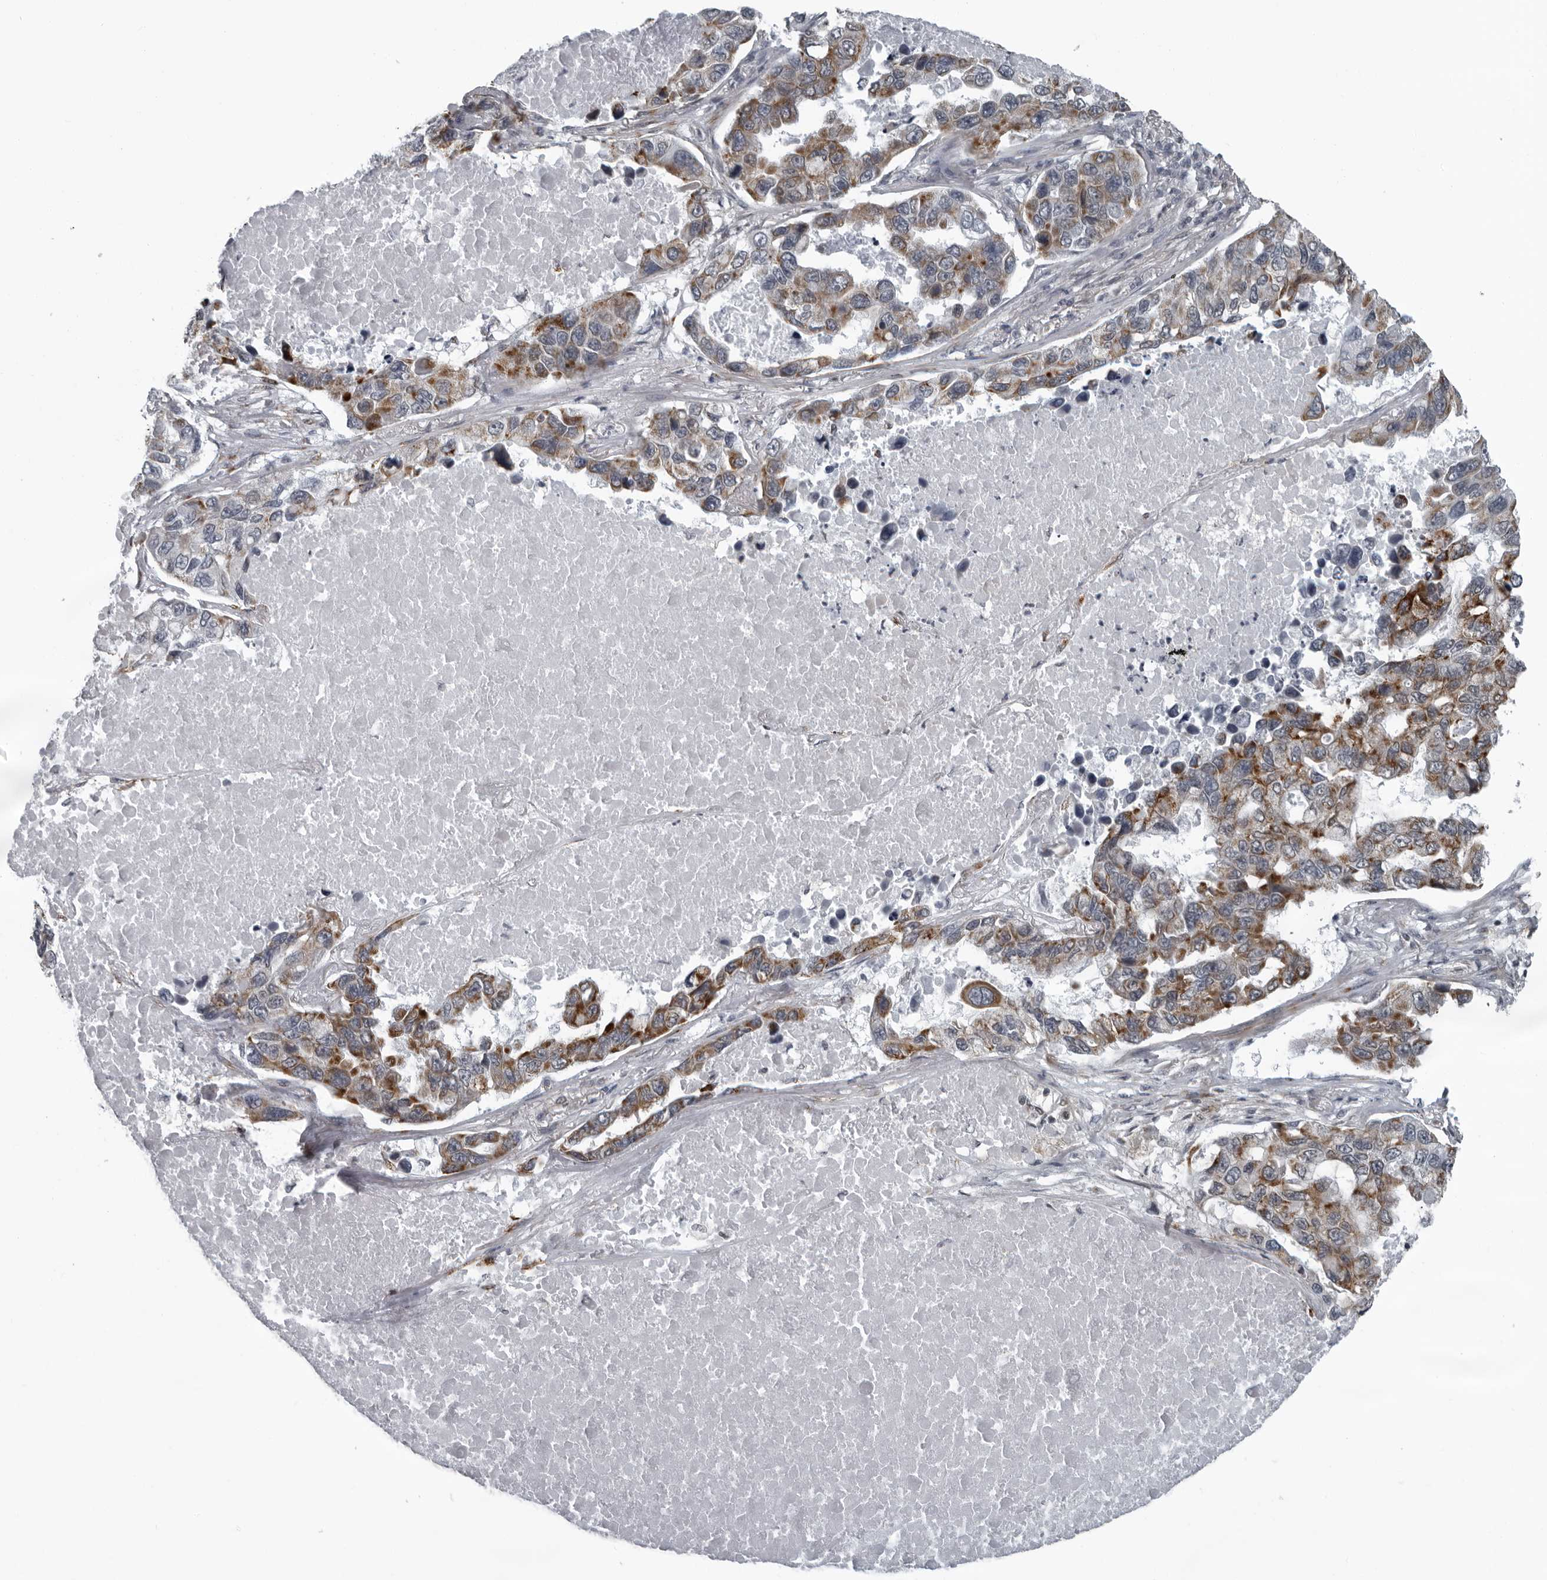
{"staining": {"intensity": "moderate", "quantity": ">75%", "location": "cytoplasmic/membranous"}, "tissue": "lung cancer", "cell_type": "Tumor cells", "image_type": "cancer", "snomed": [{"axis": "morphology", "description": "Adenocarcinoma, NOS"}, {"axis": "topography", "description": "Lung"}], "caption": "Human adenocarcinoma (lung) stained for a protein (brown) displays moderate cytoplasmic/membranous positive positivity in approximately >75% of tumor cells.", "gene": "RTCA", "patient": {"sex": "male", "age": 64}}